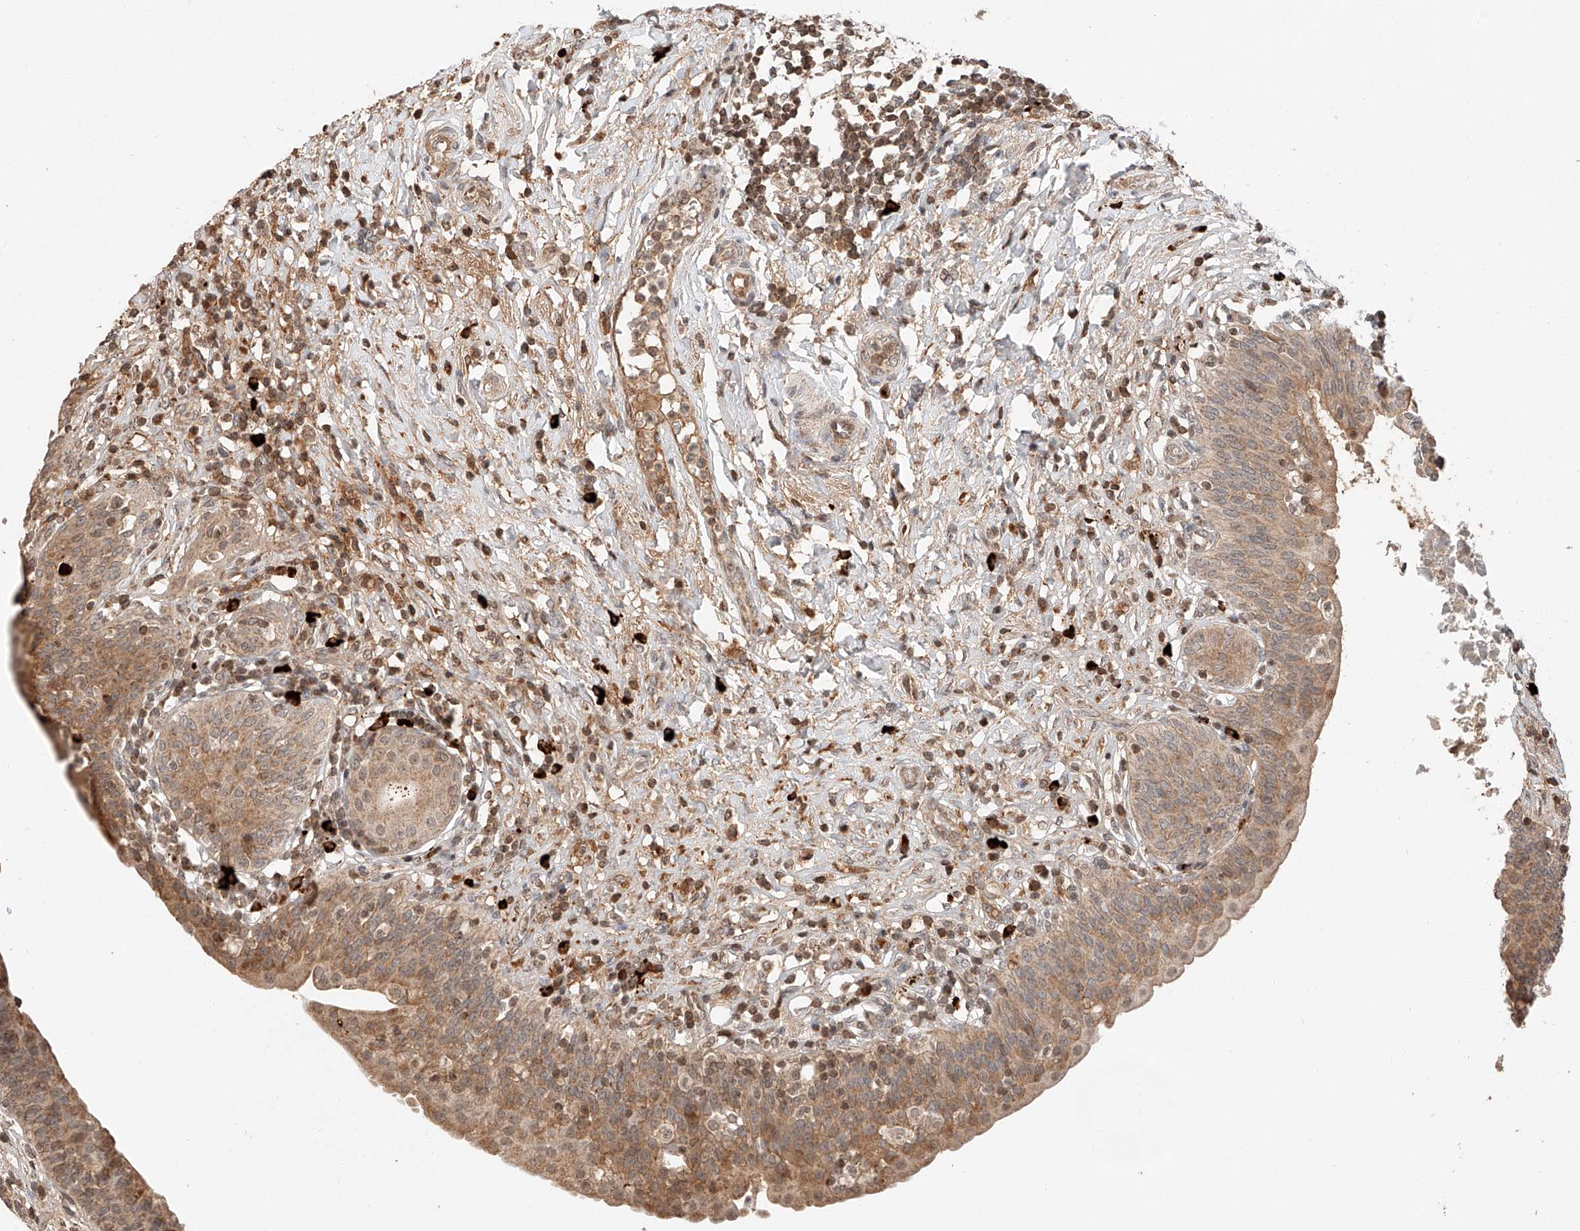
{"staining": {"intensity": "moderate", "quantity": "25%-75%", "location": "cytoplasmic/membranous"}, "tissue": "urinary bladder", "cell_type": "Urothelial cells", "image_type": "normal", "snomed": [{"axis": "morphology", "description": "Normal tissue, NOS"}, {"axis": "topography", "description": "Urinary bladder"}], "caption": "Normal urinary bladder displays moderate cytoplasmic/membranous expression in about 25%-75% of urothelial cells.", "gene": "ARHGAP33", "patient": {"sex": "male", "age": 83}}